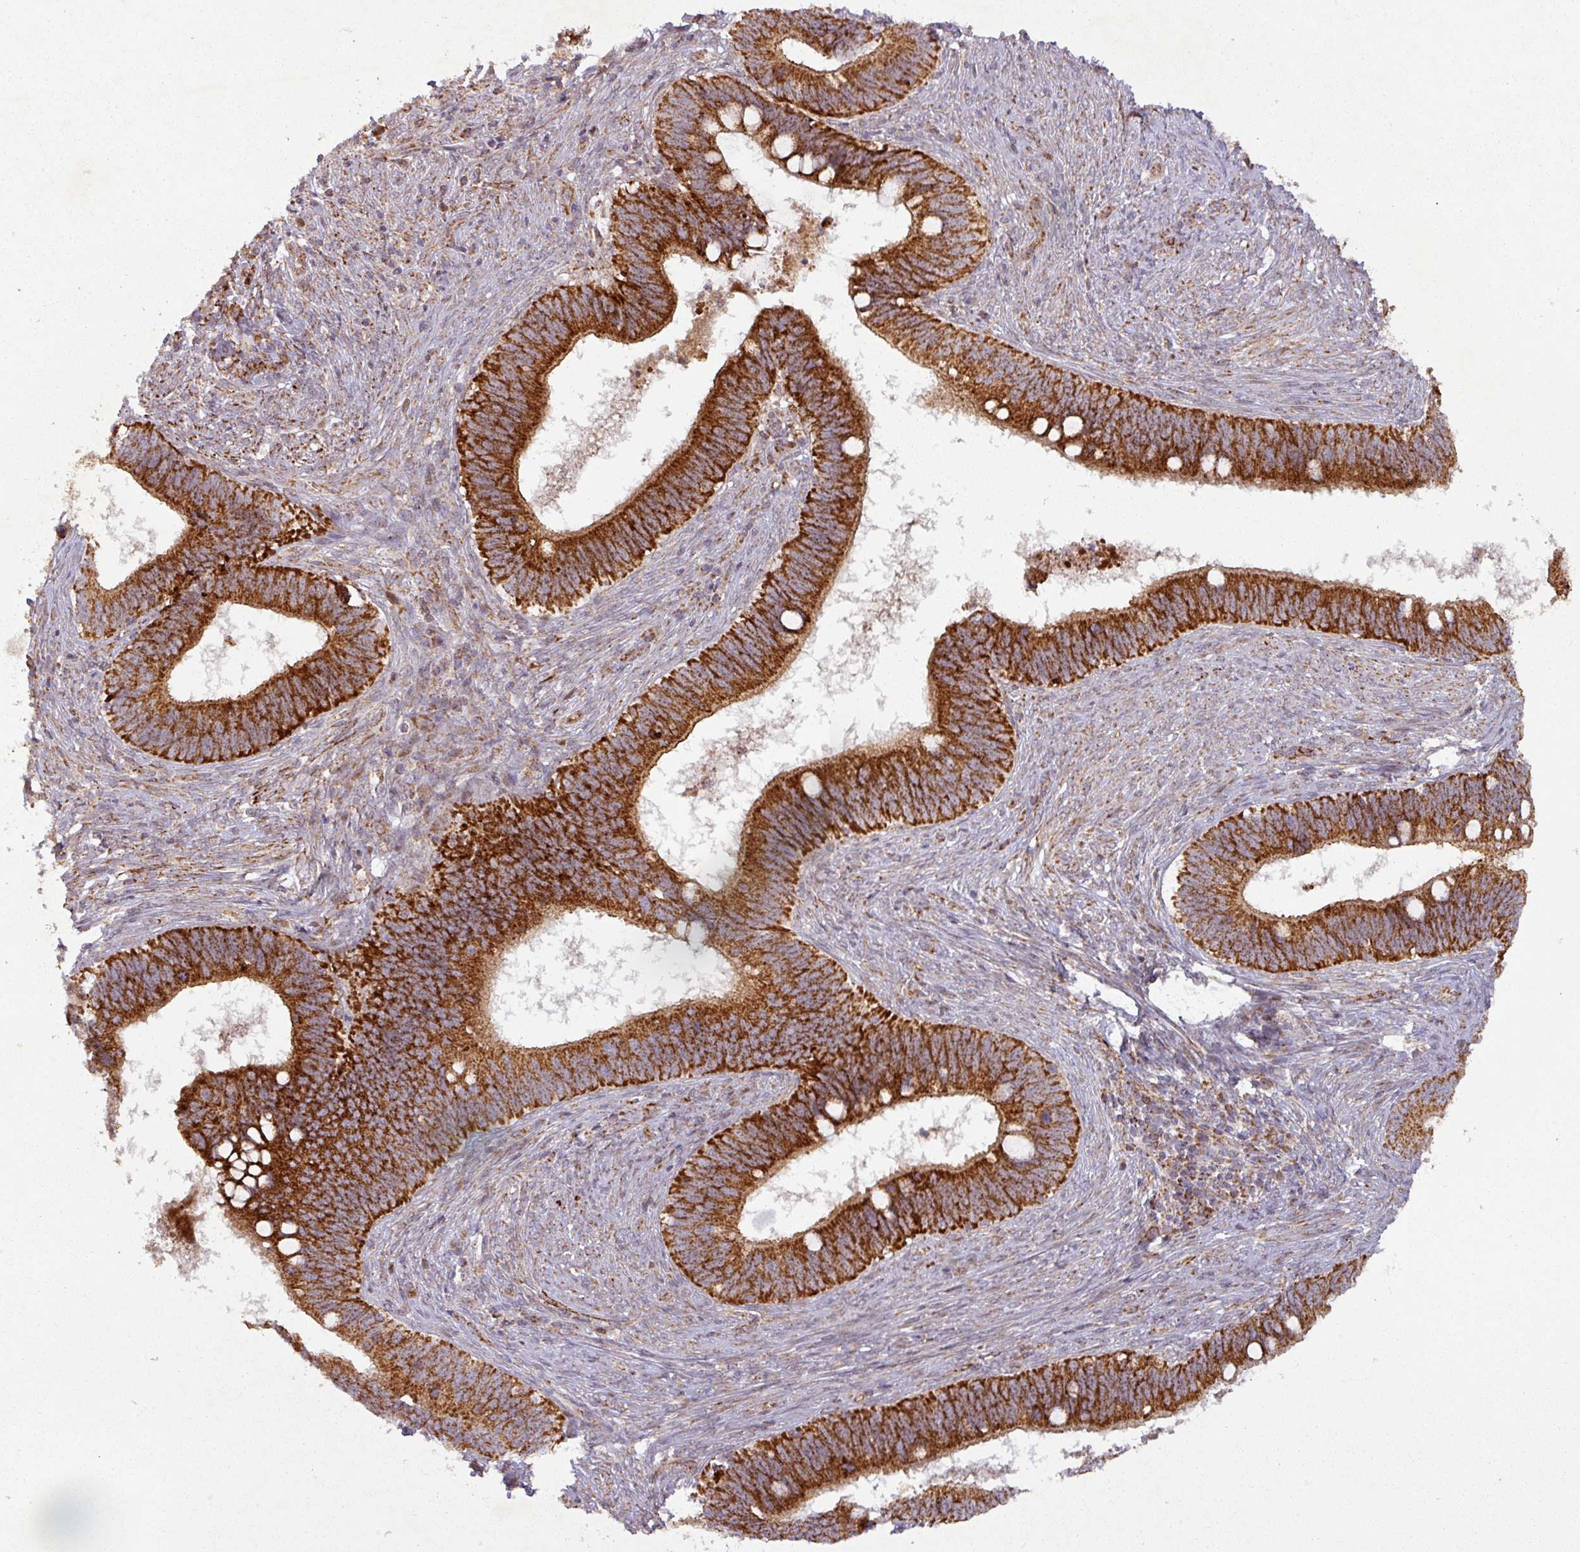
{"staining": {"intensity": "strong", "quantity": ">75%", "location": "cytoplasmic/membranous"}, "tissue": "cervical cancer", "cell_type": "Tumor cells", "image_type": "cancer", "snomed": [{"axis": "morphology", "description": "Adenocarcinoma, NOS"}, {"axis": "topography", "description": "Cervix"}], "caption": "Cervical cancer (adenocarcinoma) stained for a protein reveals strong cytoplasmic/membranous positivity in tumor cells. (brown staining indicates protein expression, while blue staining denotes nuclei).", "gene": "GPD2", "patient": {"sex": "female", "age": 42}}